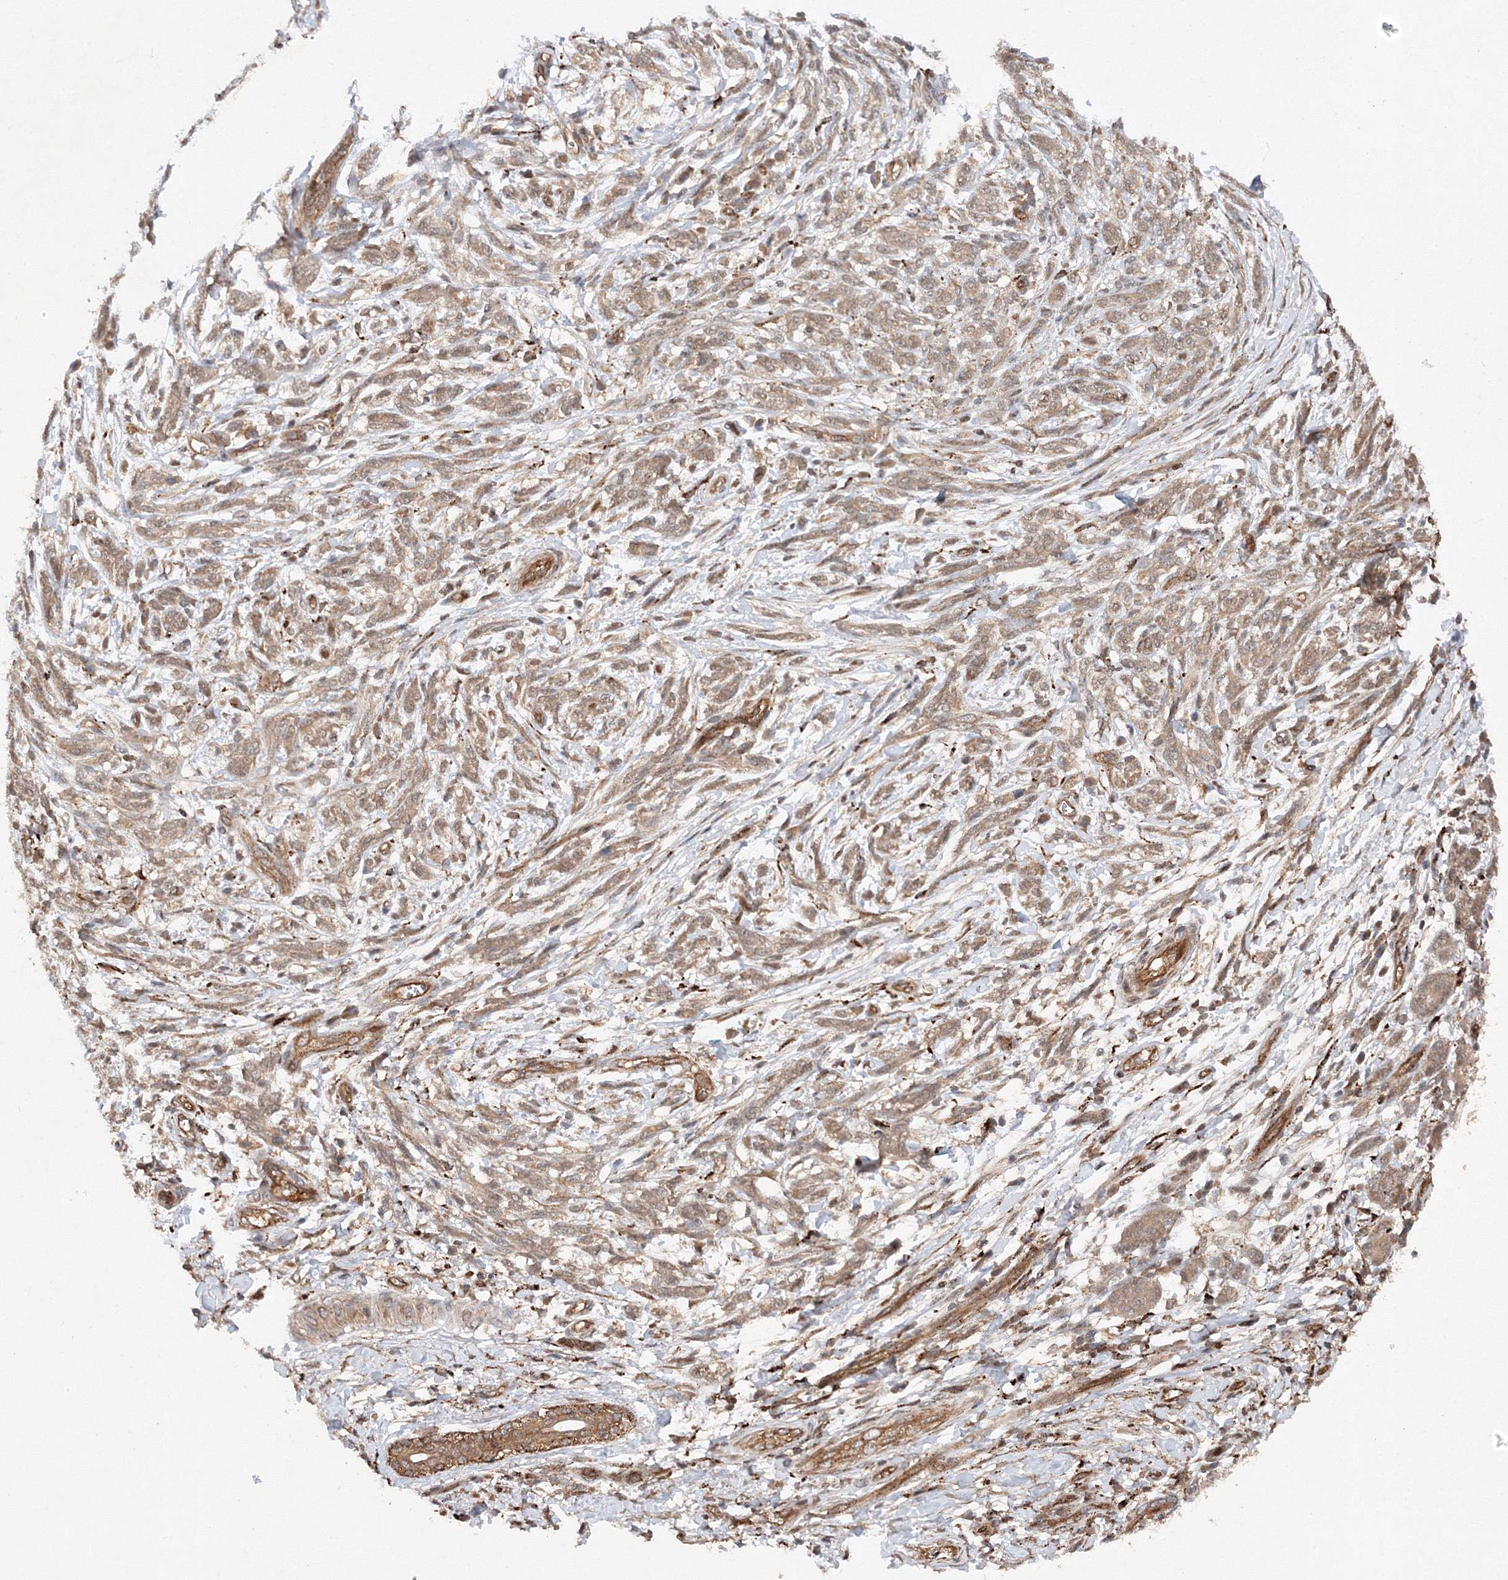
{"staining": {"intensity": "moderate", "quantity": "25%-75%", "location": "cytoplasmic/membranous"}, "tissue": "melanoma", "cell_type": "Tumor cells", "image_type": "cancer", "snomed": [{"axis": "morphology", "description": "Malignant melanoma, NOS"}, {"axis": "topography", "description": "Skin"}], "caption": "Protein staining of melanoma tissue displays moderate cytoplasmic/membranous expression in about 25%-75% of tumor cells. The staining is performed using DAB brown chromogen to label protein expression. The nuclei are counter-stained blue using hematoxylin.", "gene": "DCTD", "patient": {"sex": "male", "age": 49}}